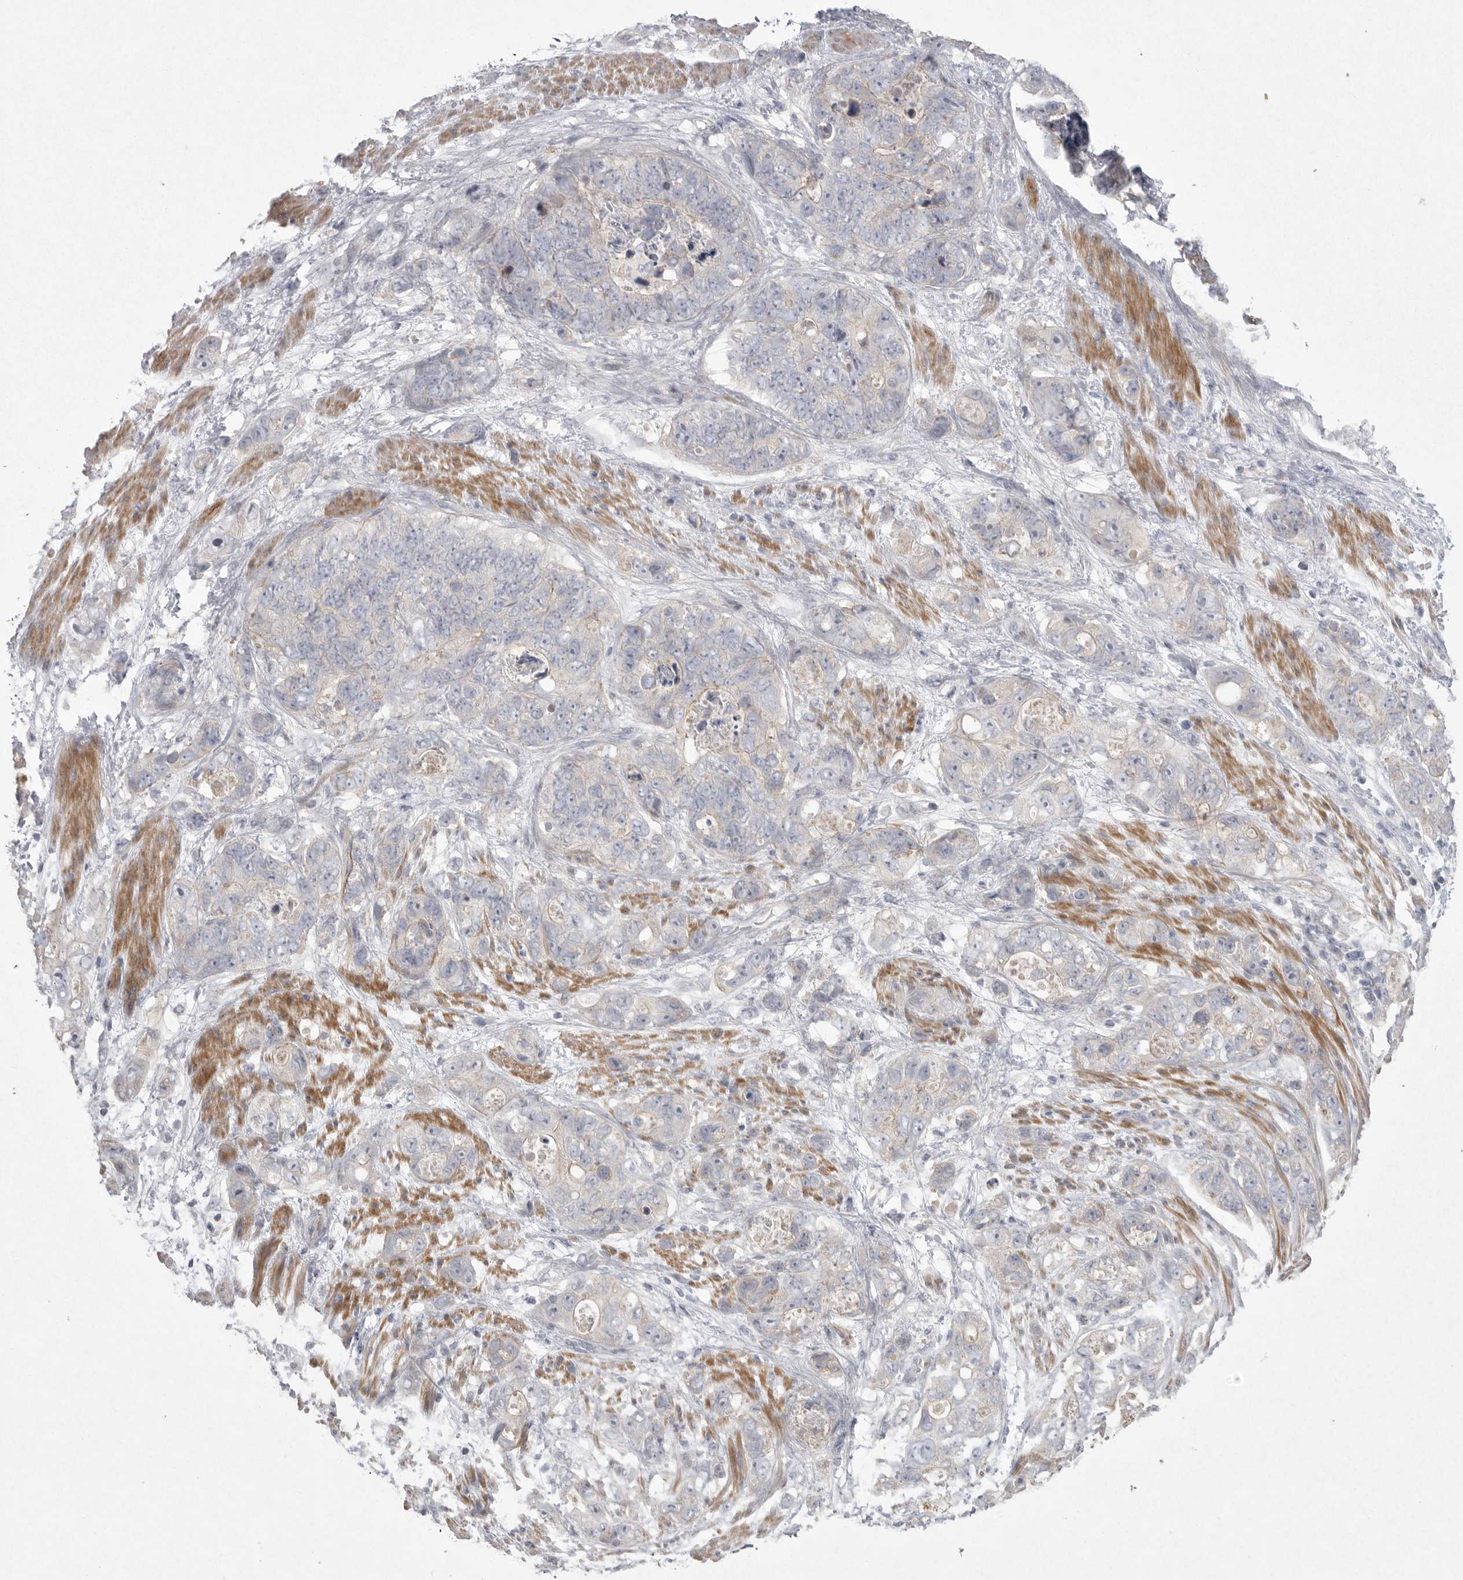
{"staining": {"intensity": "negative", "quantity": "none", "location": "none"}, "tissue": "stomach cancer", "cell_type": "Tumor cells", "image_type": "cancer", "snomed": [{"axis": "morphology", "description": "Normal tissue, NOS"}, {"axis": "morphology", "description": "Adenocarcinoma, NOS"}, {"axis": "topography", "description": "Stomach"}], "caption": "Immunohistochemistry (IHC) image of adenocarcinoma (stomach) stained for a protein (brown), which shows no positivity in tumor cells.", "gene": "VANGL2", "patient": {"sex": "female", "age": 89}}